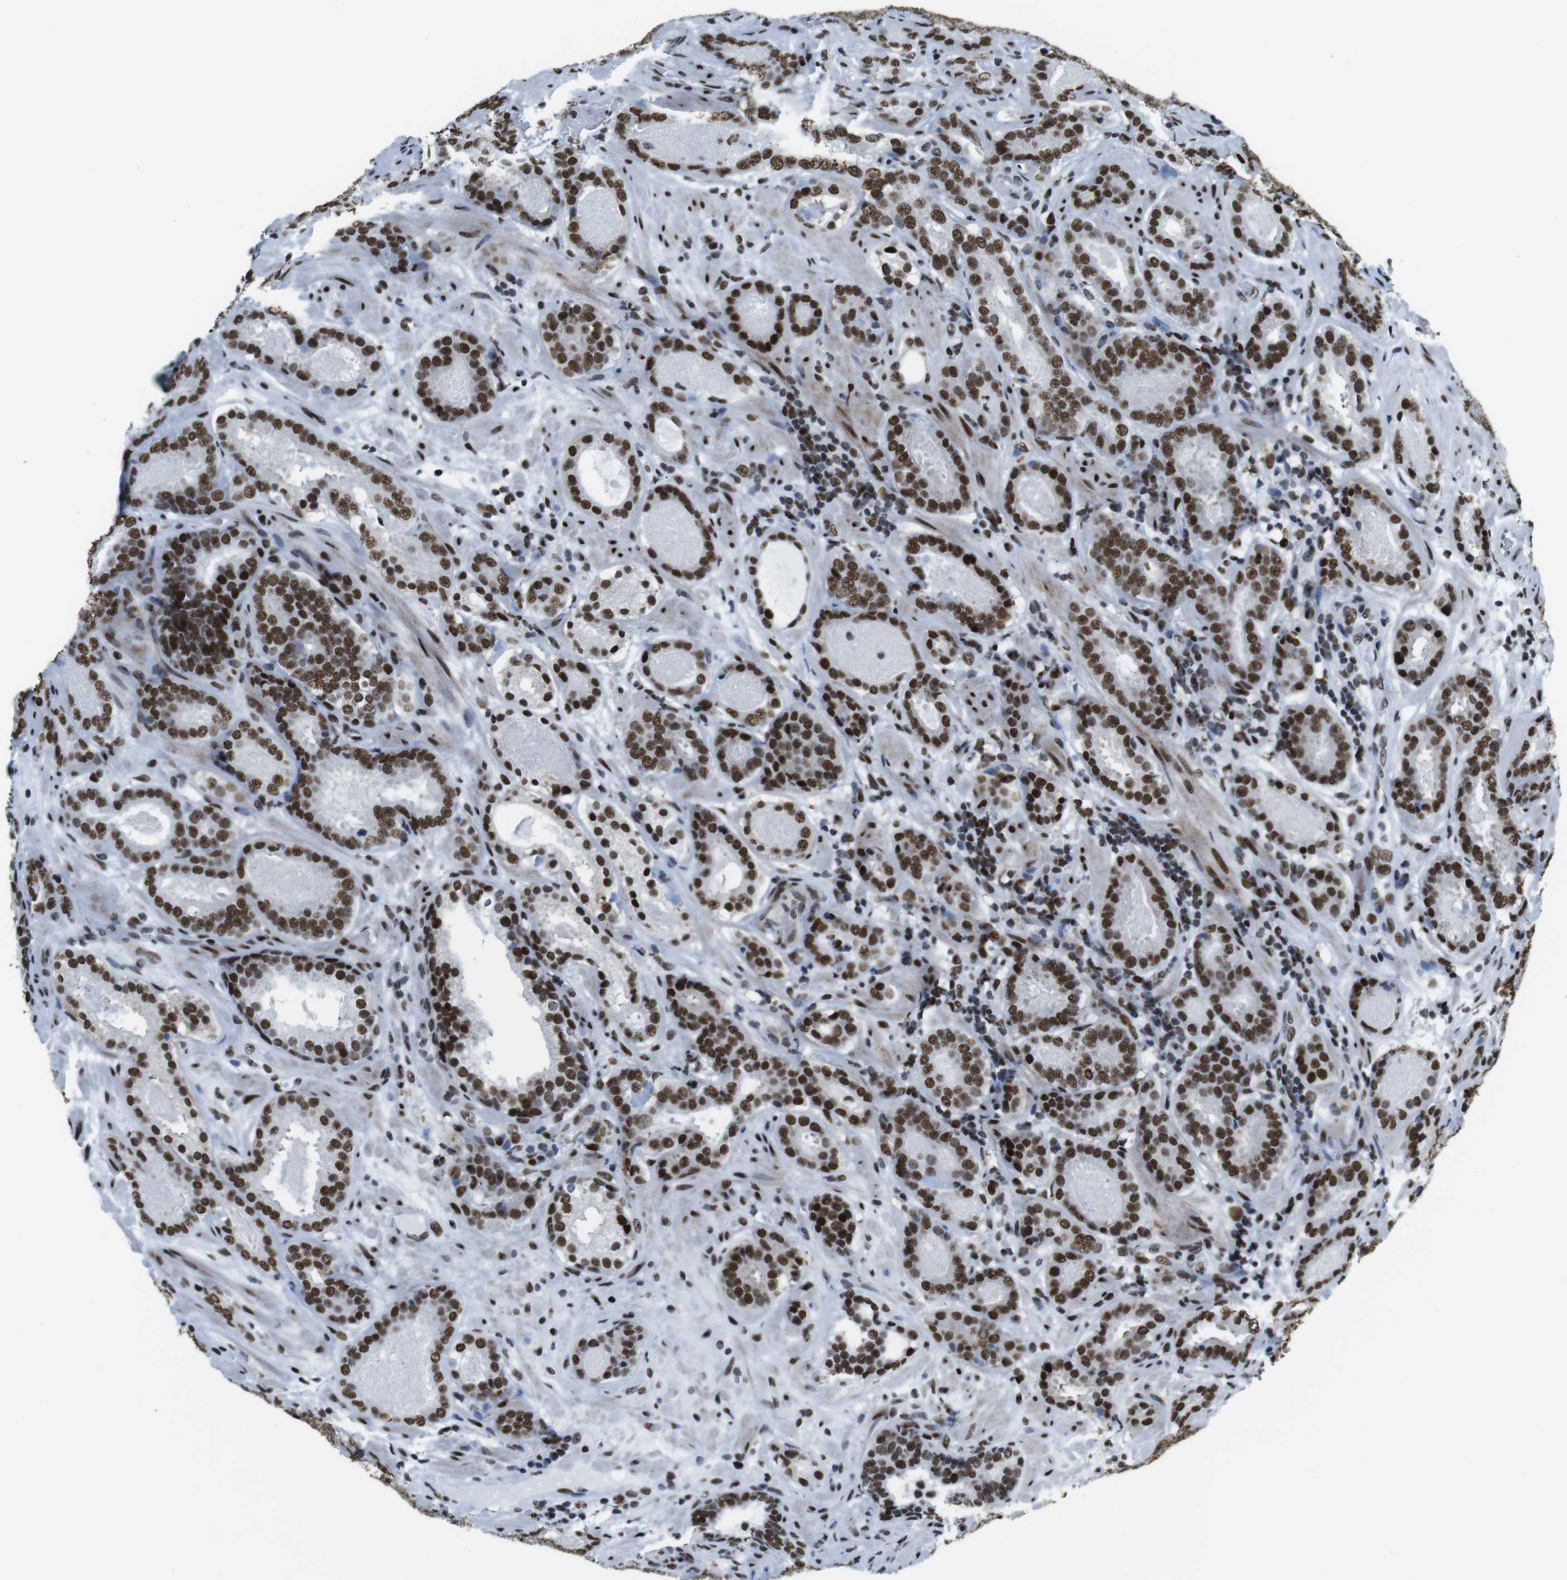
{"staining": {"intensity": "strong", "quantity": ">75%", "location": "nuclear"}, "tissue": "prostate cancer", "cell_type": "Tumor cells", "image_type": "cancer", "snomed": [{"axis": "morphology", "description": "Adenocarcinoma, Low grade"}, {"axis": "topography", "description": "Prostate"}], "caption": "The histopathology image exhibits immunohistochemical staining of adenocarcinoma (low-grade) (prostate). There is strong nuclear staining is appreciated in approximately >75% of tumor cells.", "gene": "CITED2", "patient": {"sex": "male", "age": 69}}